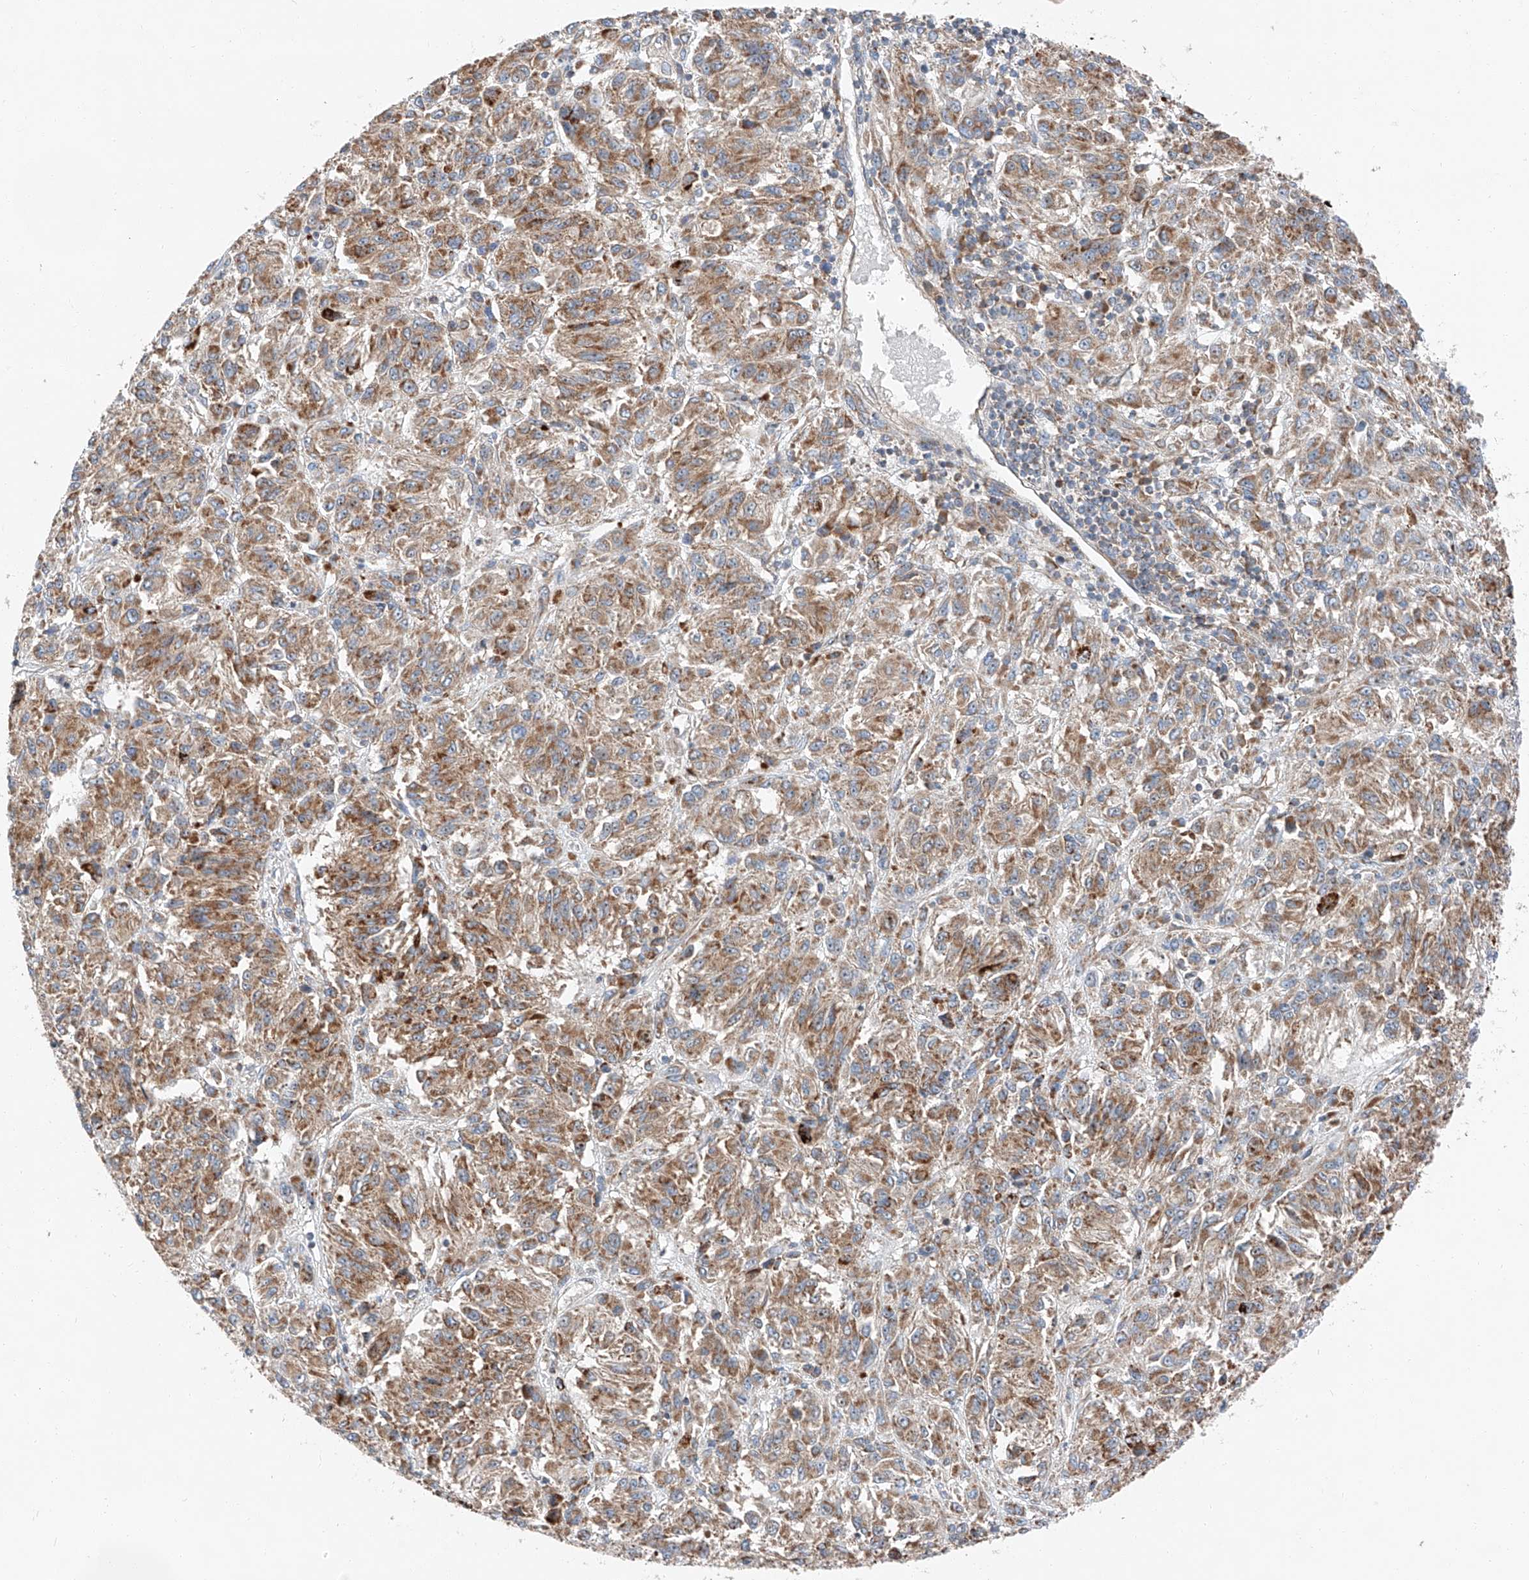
{"staining": {"intensity": "moderate", "quantity": ">75%", "location": "cytoplasmic/membranous"}, "tissue": "melanoma", "cell_type": "Tumor cells", "image_type": "cancer", "snomed": [{"axis": "morphology", "description": "Malignant melanoma, Metastatic site"}, {"axis": "topography", "description": "Lung"}], "caption": "Immunohistochemical staining of malignant melanoma (metastatic site) displays medium levels of moderate cytoplasmic/membranous protein expression in approximately >75% of tumor cells.", "gene": "ZC3H15", "patient": {"sex": "male", "age": 64}}